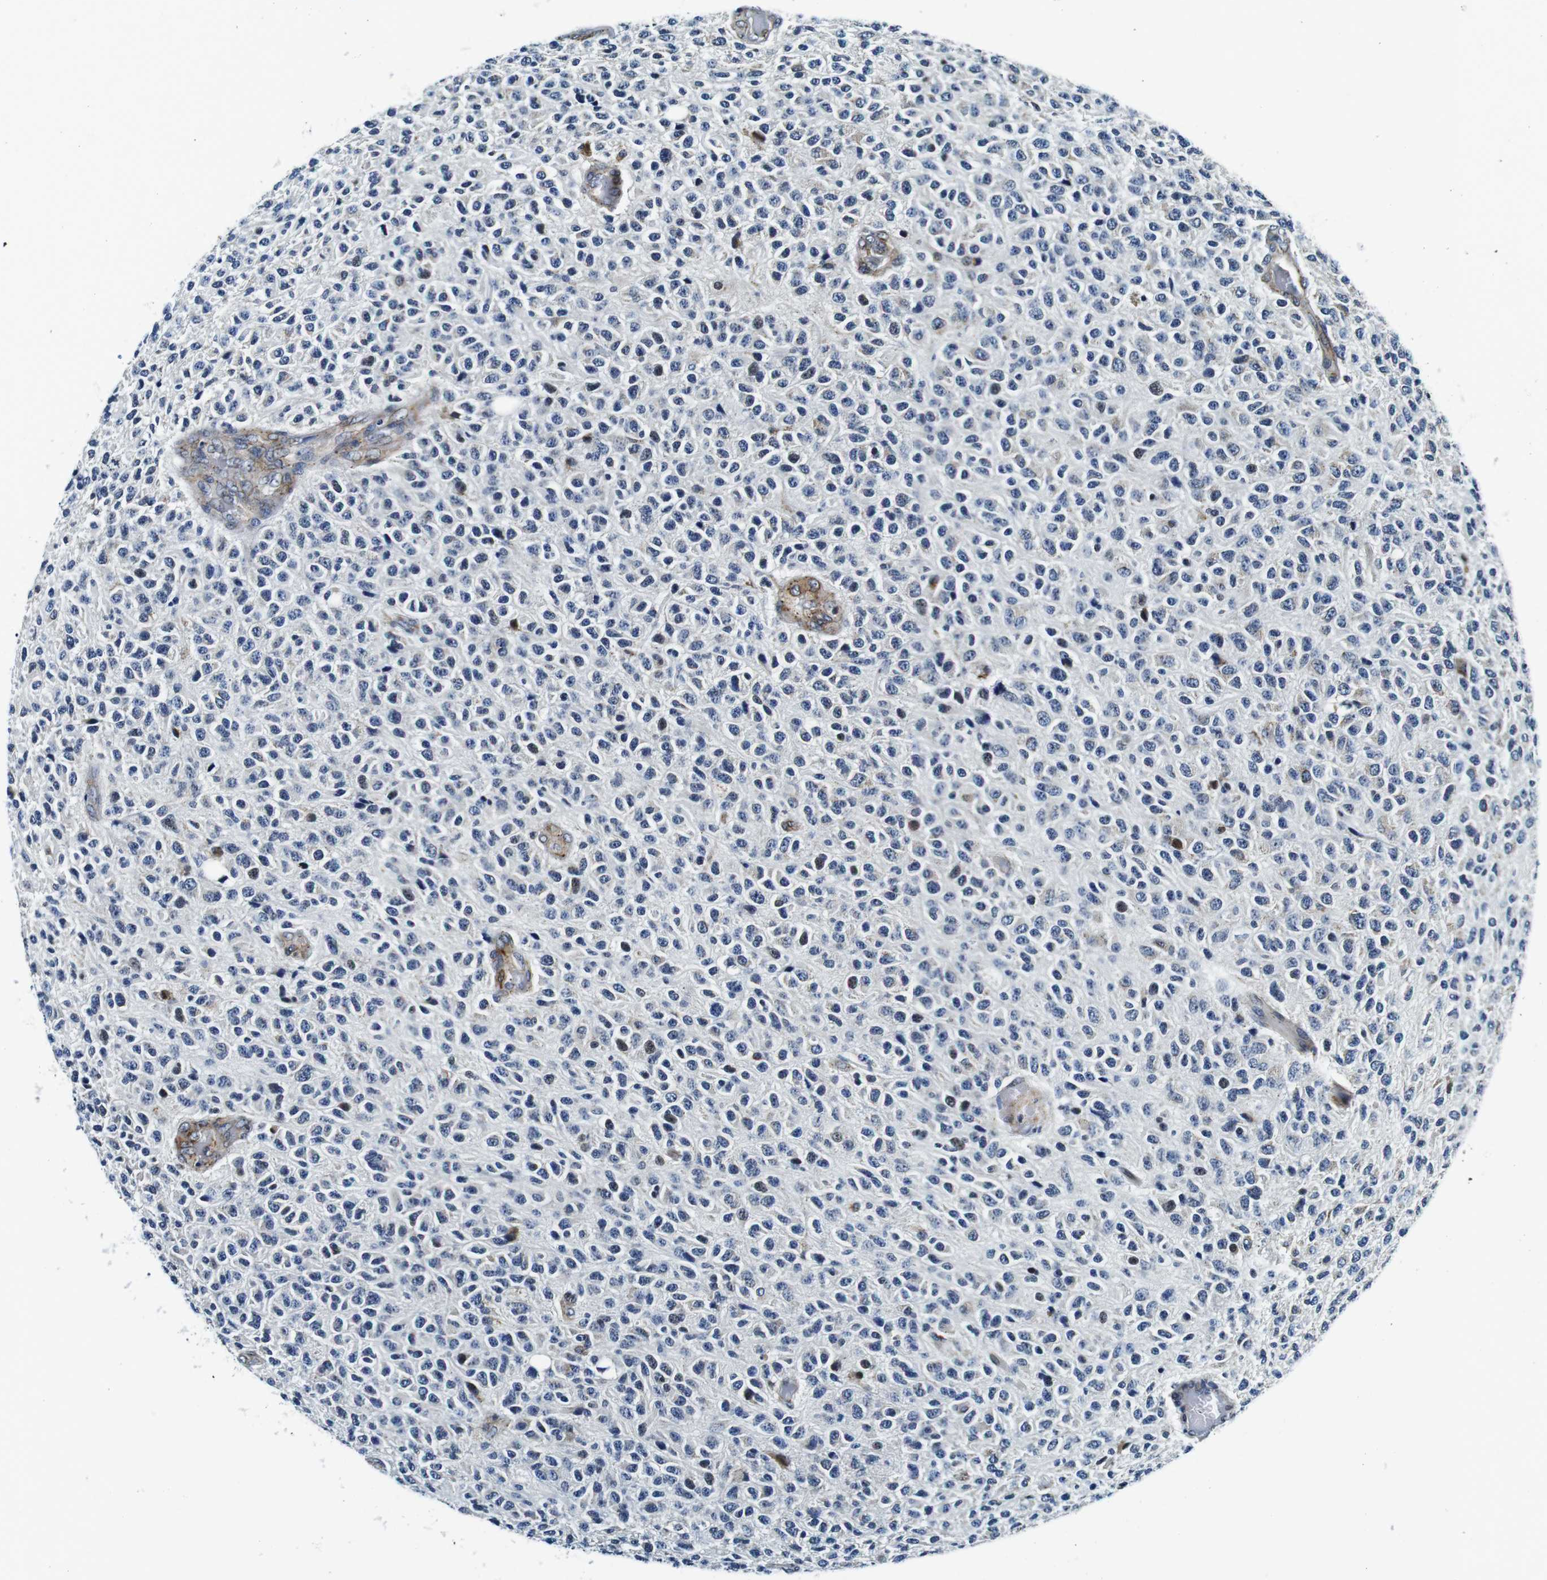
{"staining": {"intensity": "negative", "quantity": "none", "location": "none"}, "tissue": "glioma", "cell_type": "Tumor cells", "image_type": "cancer", "snomed": [{"axis": "morphology", "description": "Glioma, malignant, High grade"}, {"axis": "topography", "description": "pancreas cauda"}], "caption": "Immunohistochemistry micrograph of neoplastic tissue: human malignant glioma (high-grade) stained with DAB (3,3'-diaminobenzidine) displays no significant protein expression in tumor cells.", "gene": "FAR2", "patient": {"sex": "male", "age": 60}}